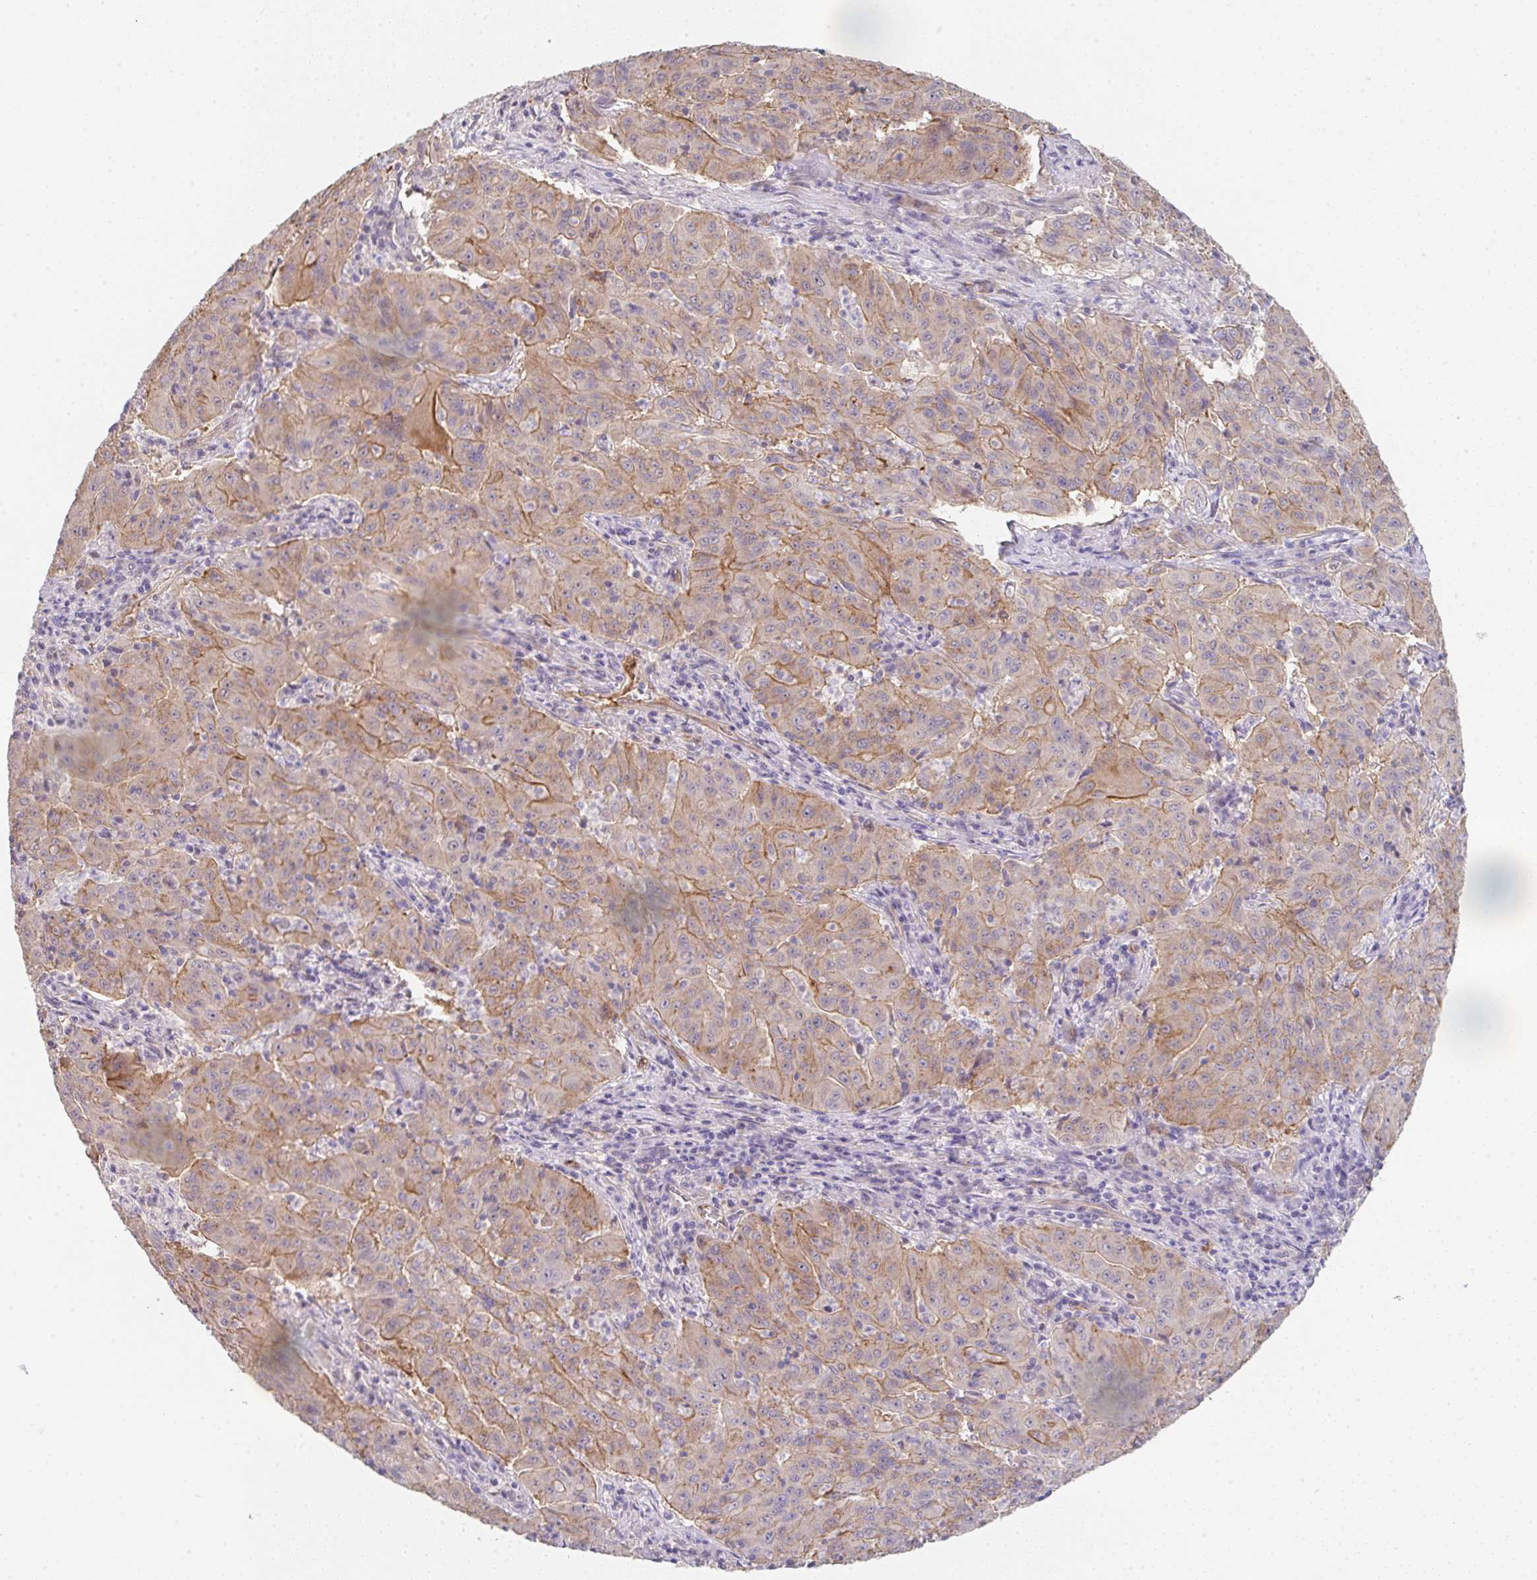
{"staining": {"intensity": "moderate", "quantity": "25%-75%", "location": "cytoplasmic/membranous"}, "tissue": "pancreatic cancer", "cell_type": "Tumor cells", "image_type": "cancer", "snomed": [{"axis": "morphology", "description": "Adenocarcinoma, NOS"}, {"axis": "topography", "description": "Pancreas"}], "caption": "Adenocarcinoma (pancreatic) stained with DAB (3,3'-diaminobenzidine) immunohistochemistry (IHC) reveals medium levels of moderate cytoplasmic/membranous staining in approximately 25%-75% of tumor cells. Using DAB (brown) and hematoxylin (blue) stains, captured at high magnification using brightfield microscopy.", "gene": "DBN1", "patient": {"sex": "male", "age": 63}}